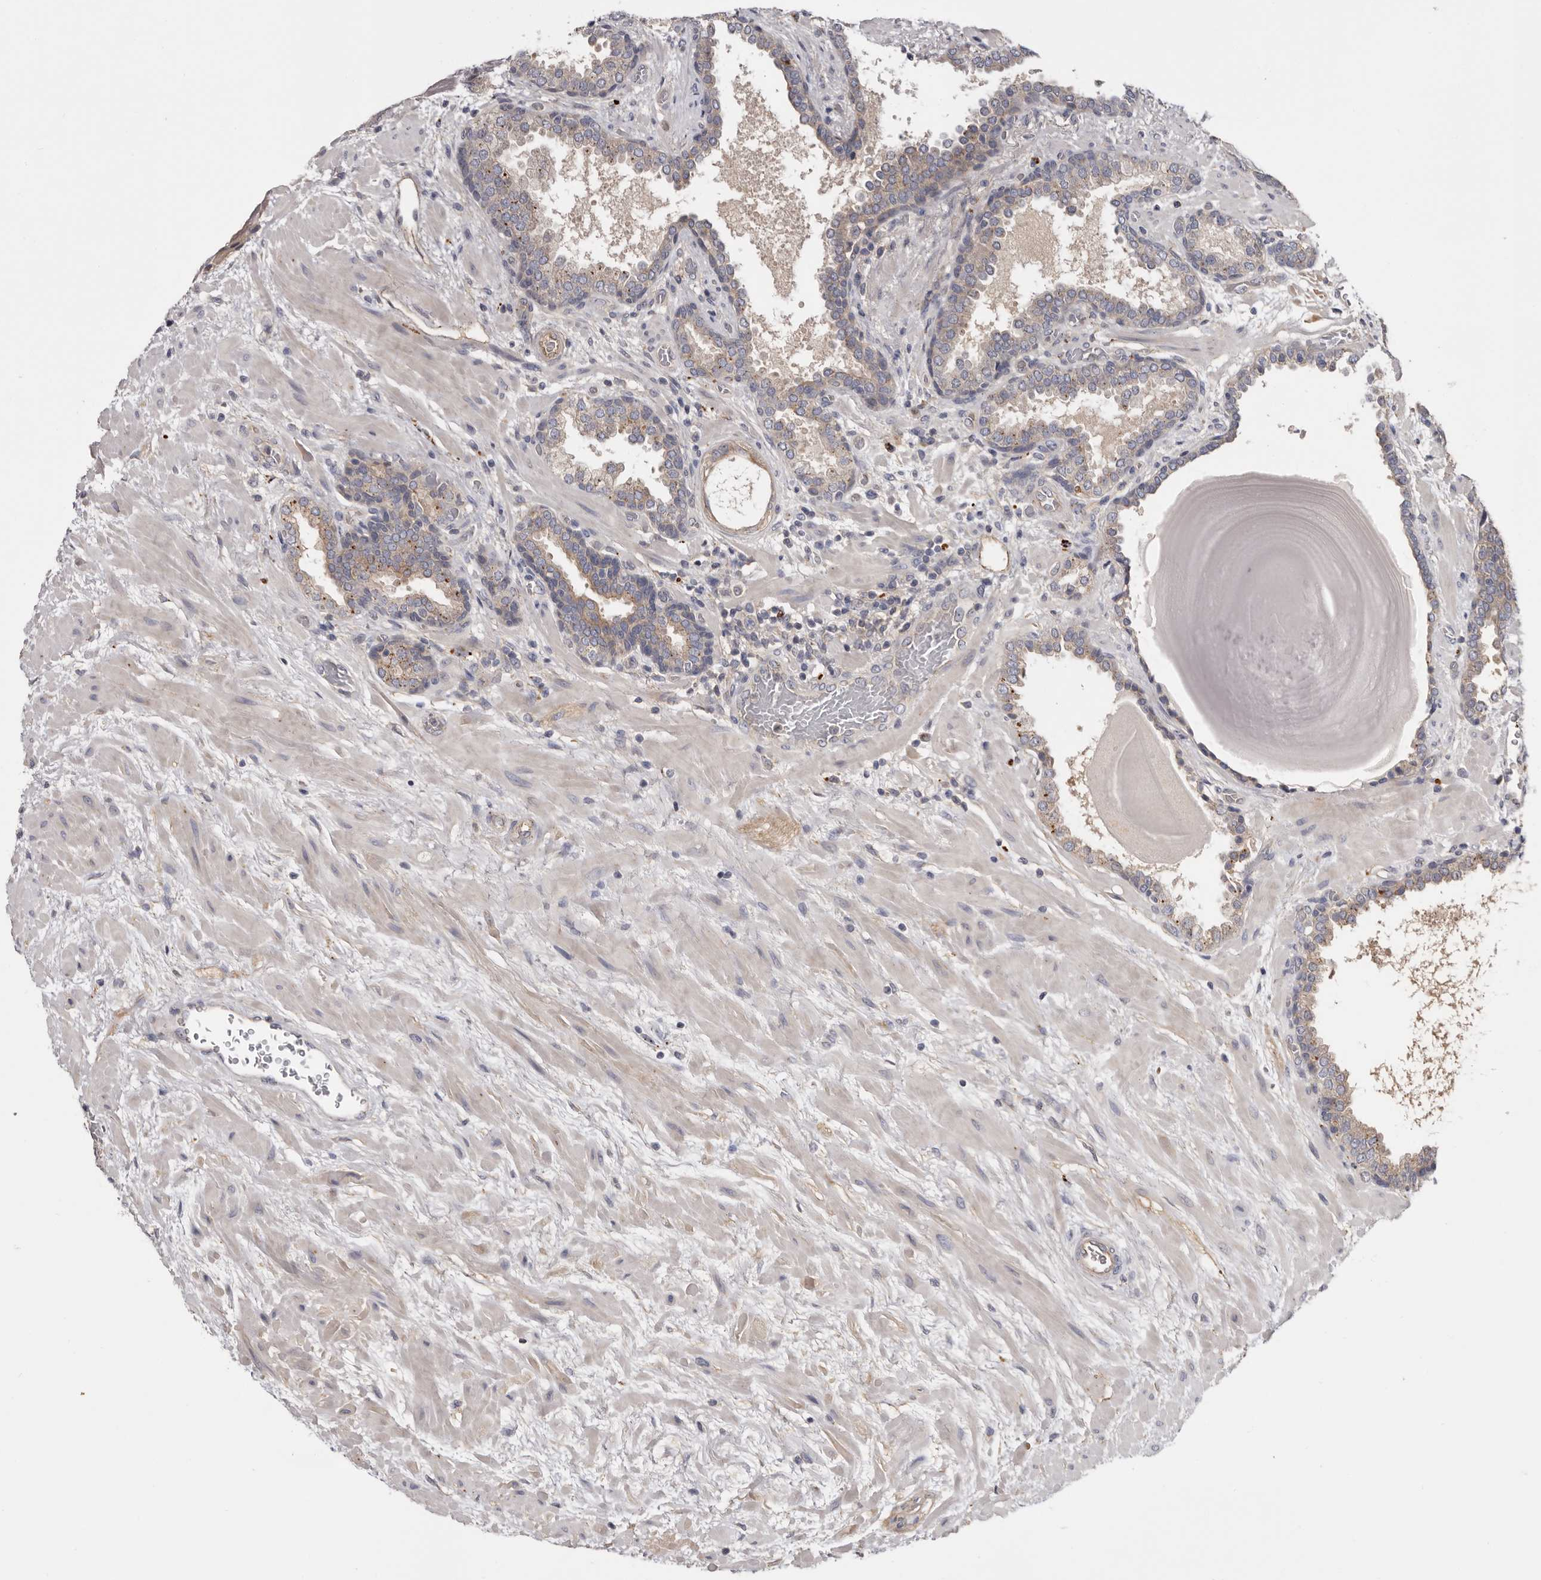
{"staining": {"intensity": "moderate", "quantity": "<25%", "location": "cytoplasmic/membranous"}, "tissue": "prostate", "cell_type": "Glandular cells", "image_type": "normal", "snomed": [{"axis": "morphology", "description": "Normal tissue, NOS"}, {"axis": "topography", "description": "Prostate"}], "caption": "Brown immunohistochemical staining in normal human prostate reveals moderate cytoplasmic/membranous positivity in approximately <25% of glandular cells. (brown staining indicates protein expression, while blue staining denotes nuclei).", "gene": "INKA2", "patient": {"sex": "male", "age": 48}}